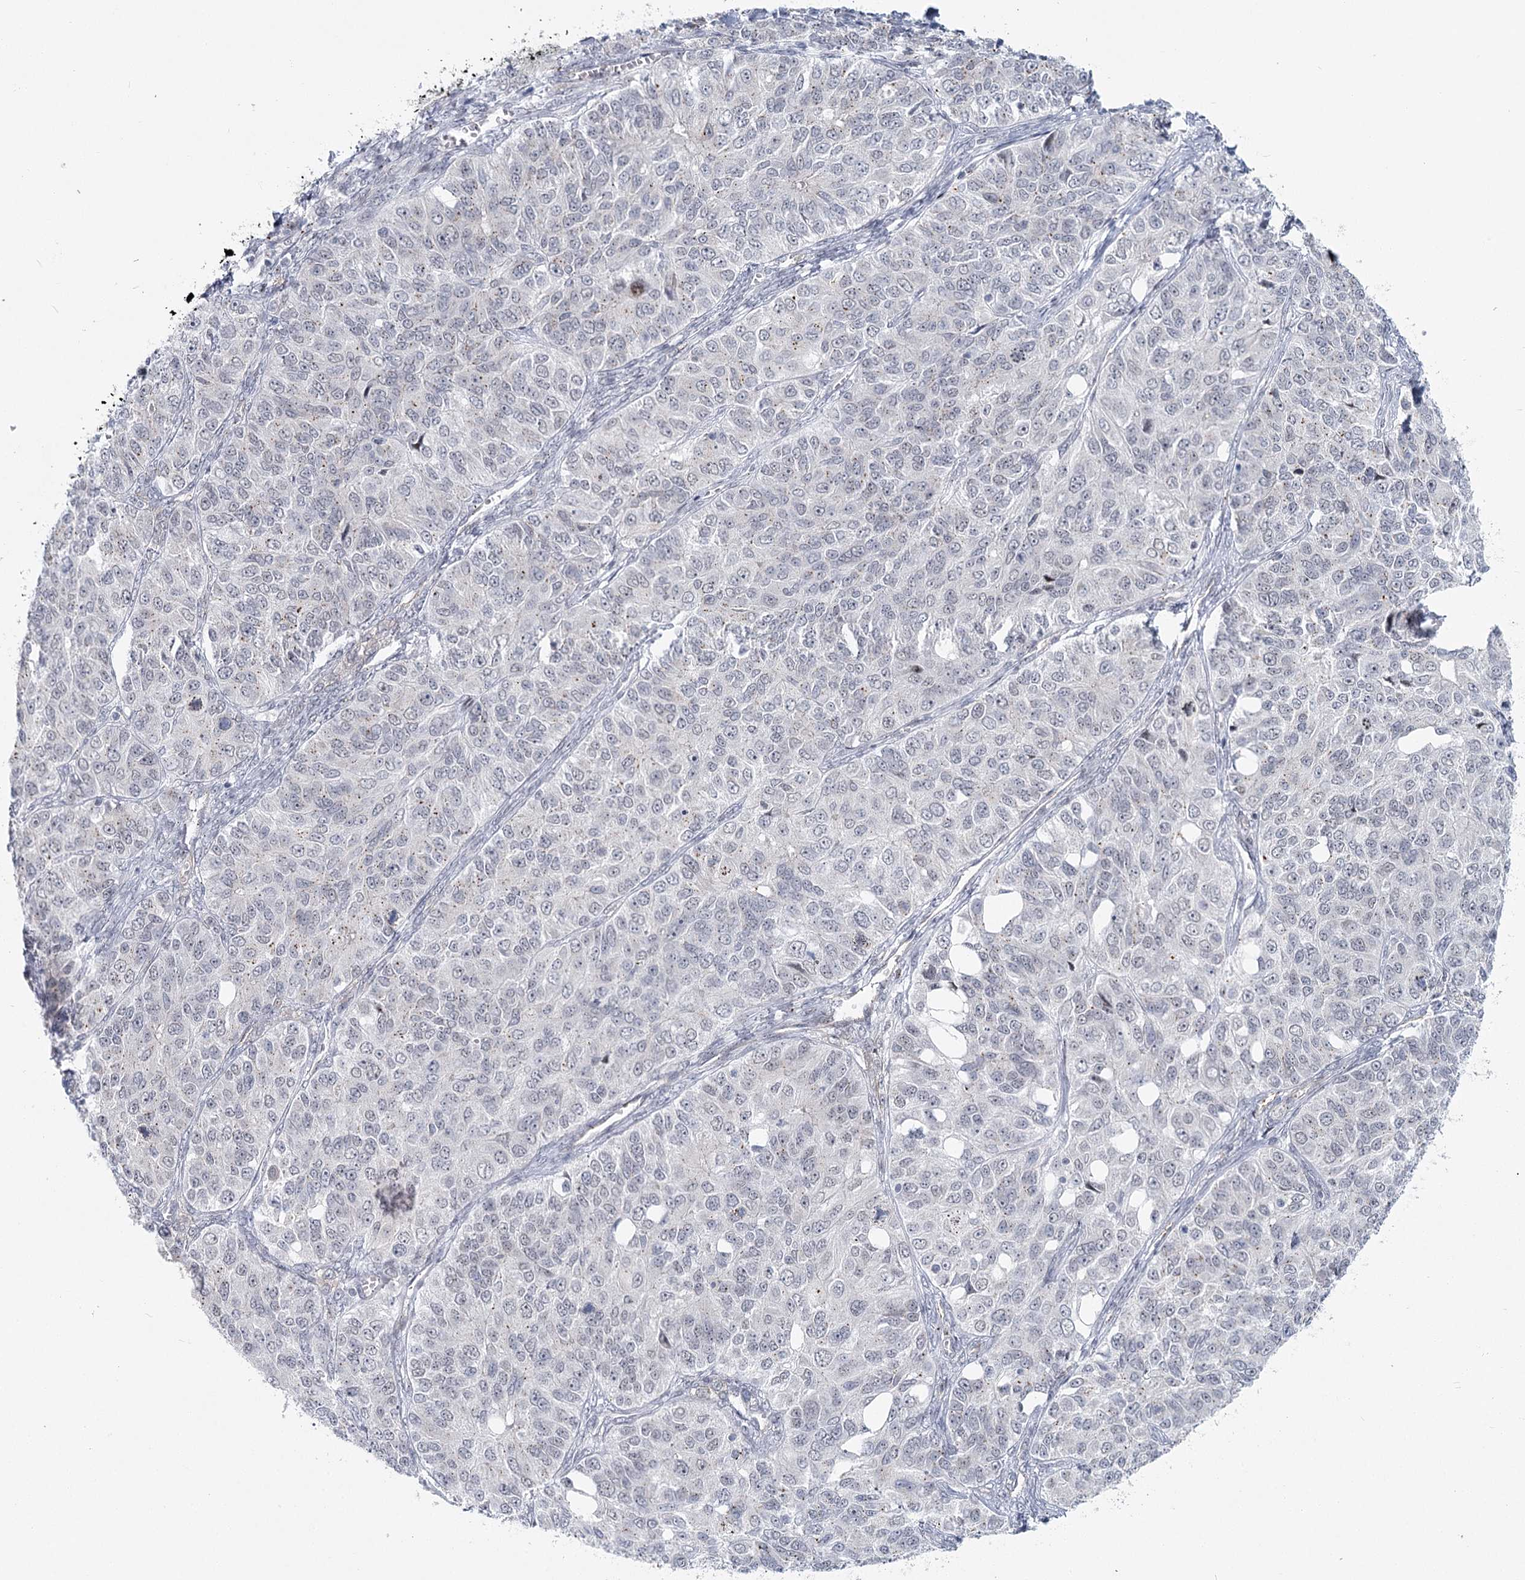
{"staining": {"intensity": "weak", "quantity": "<25%", "location": "nuclear"}, "tissue": "ovarian cancer", "cell_type": "Tumor cells", "image_type": "cancer", "snomed": [{"axis": "morphology", "description": "Carcinoma, endometroid"}, {"axis": "topography", "description": "Ovary"}], "caption": "A photomicrograph of ovarian endometroid carcinoma stained for a protein shows no brown staining in tumor cells.", "gene": "ABHD8", "patient": {"sex": "female", "age": 51}}